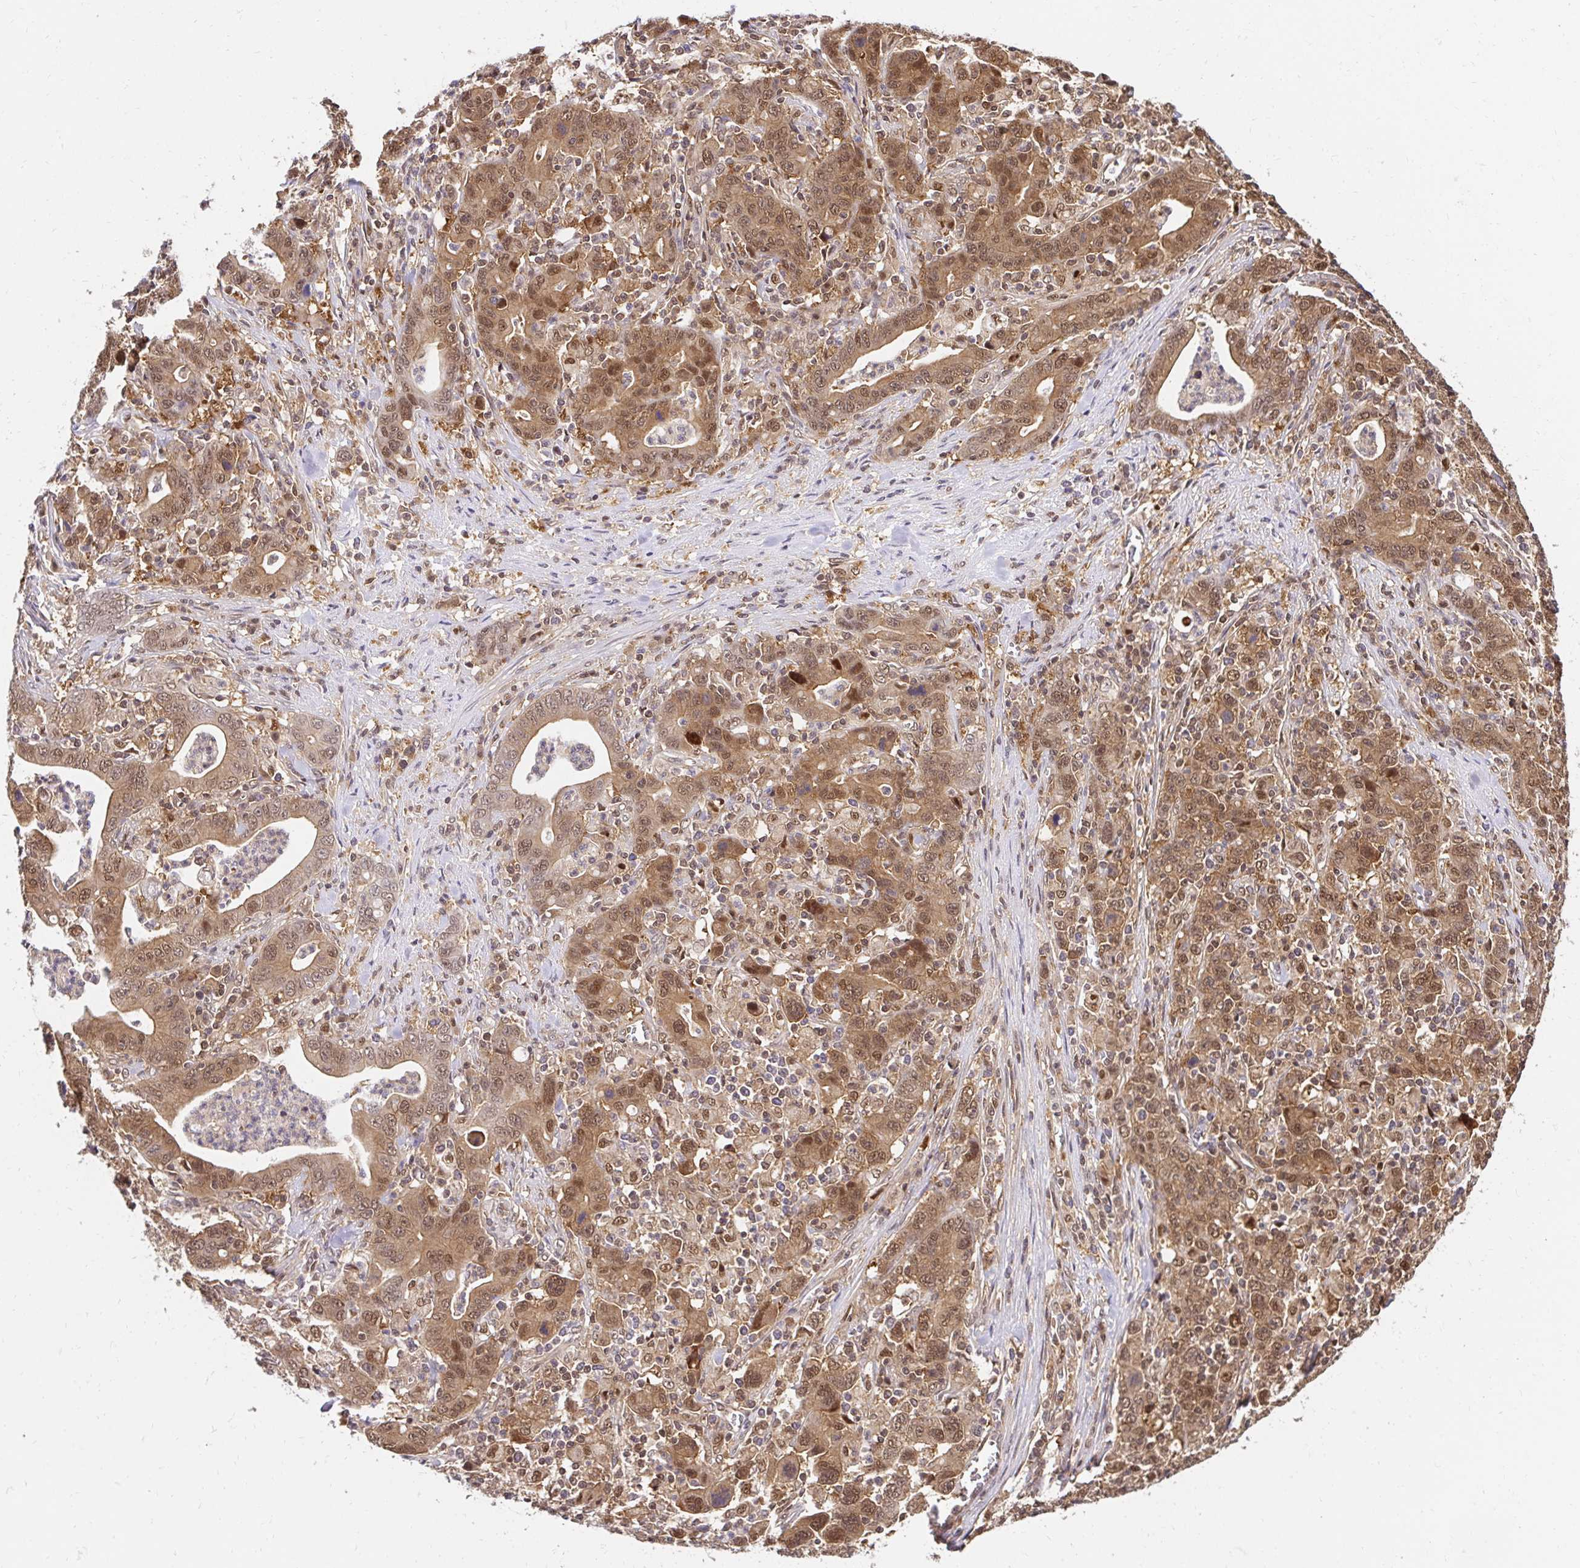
{"staining": {"intensity": "moderate", "quantity": ">75%", "location": "cytoplasmic/membranous,nuclear"}, "tissue": "stomach cancer", "cell_type": "Tumor cells", "image_type": "cancer", "snomed": [{"axis": "morphology", "description": "Adenocarcinoma, NOS"}, {"axis": "topography", "description": "Stomach, upper"}], "caption": "This histopathology image demonstrates IHC staining of stomach cancer (adenocarcinoma), with medium moderate cytoplasmic/membranous and nuclear positivity in approximately >75% of tumor cells.", "gene": "PSMA4", "patient": {"sex": "male", "age": 69}}